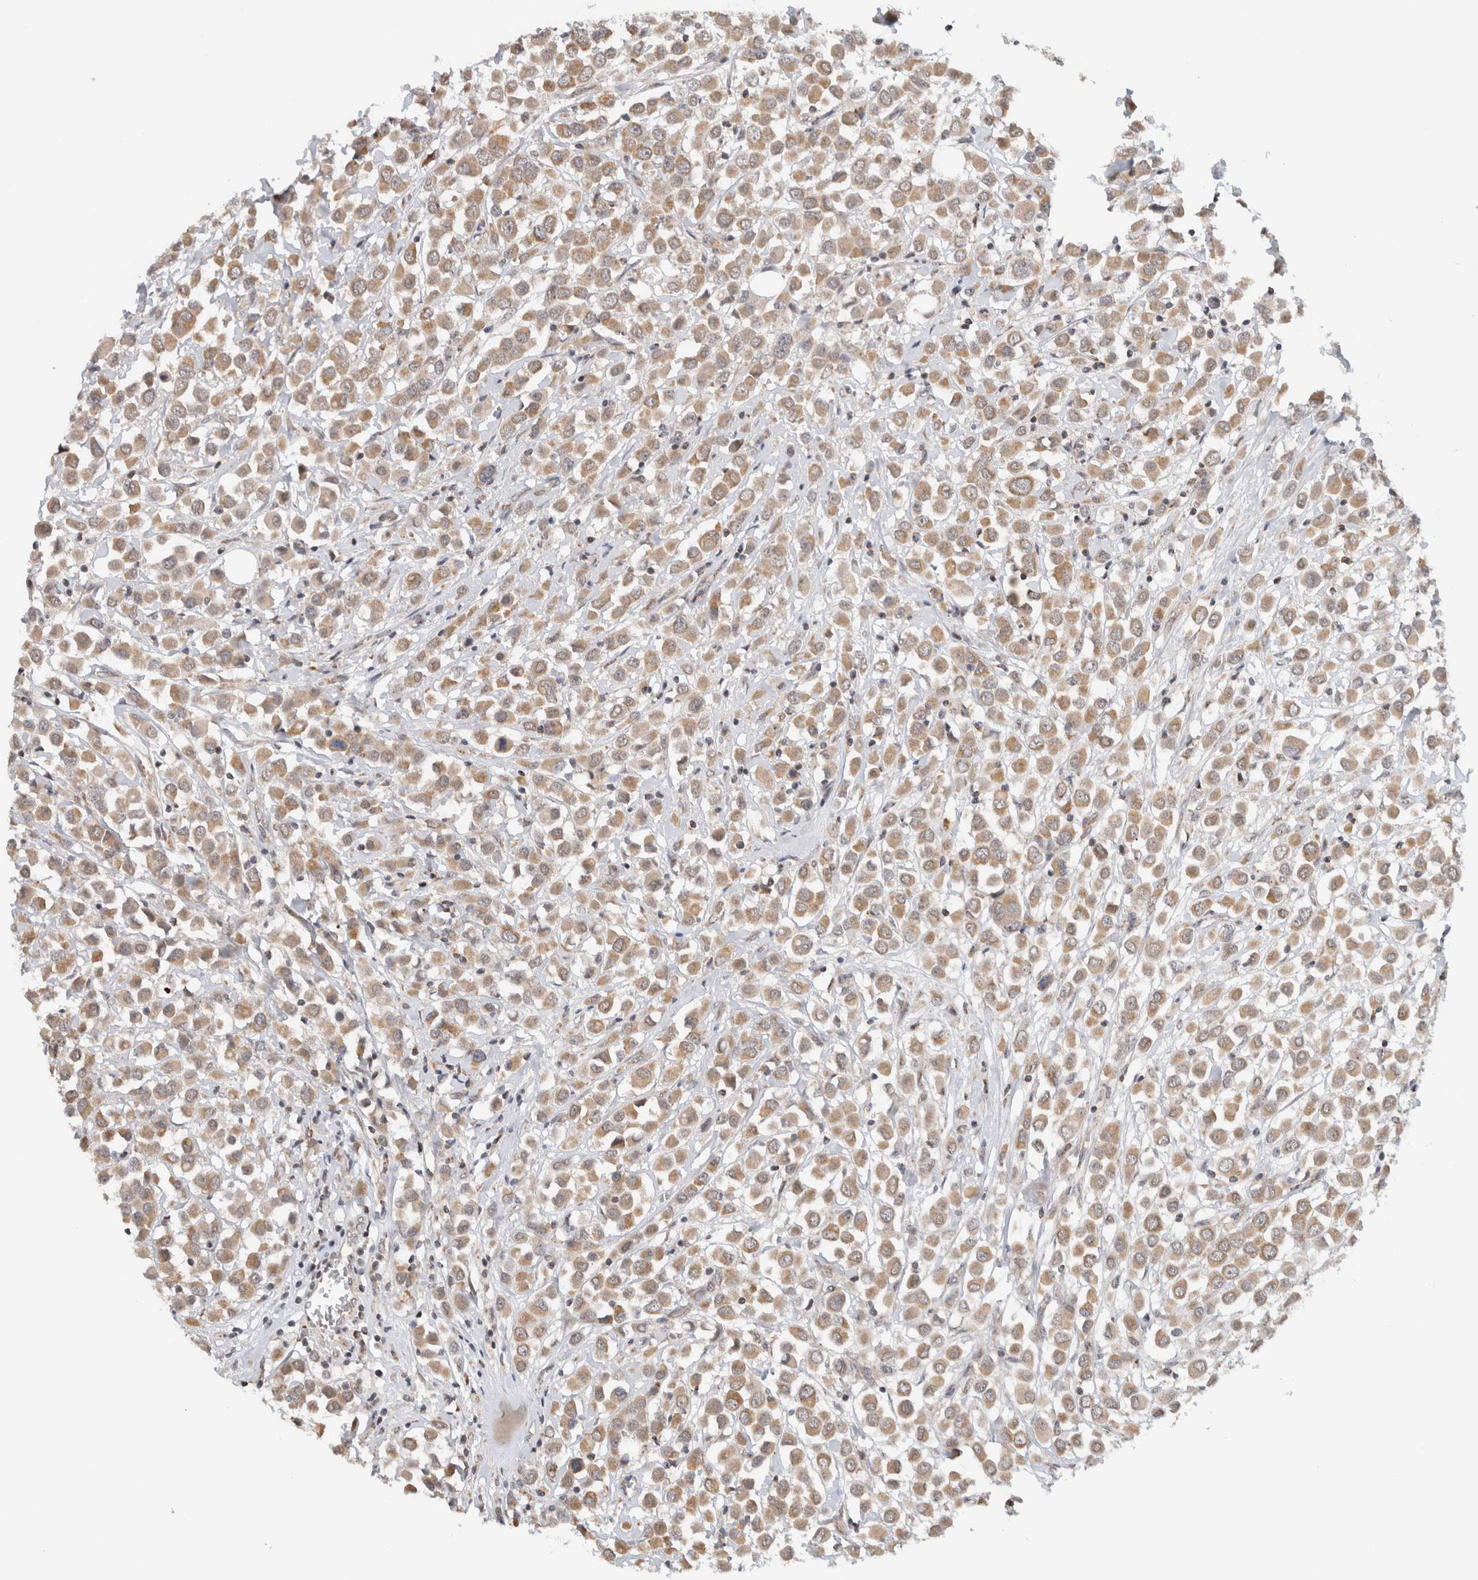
{"staining": {"intensity": "moderate", "quantity": ">75%", "location": "cytoplasmic/membranous"}, "tissue": "breast cancer", "cell_type": "Tumor cells", "image_type": "cancer", "snomed": [{"axis": "morphology", "description": "Duct carcinoma"}, {"axis": "topography", "description": "Breast"}], "caption": "Immunohistochemical staining of human breast cancer (infiltrating ductal carcinoma) demonstrates medium levels of moderate cytoplasmic/membranous positivity in approximately >75% of tumor cells.", "gene": "CMC2", "patient": {"sex": "female", "age": 61}}